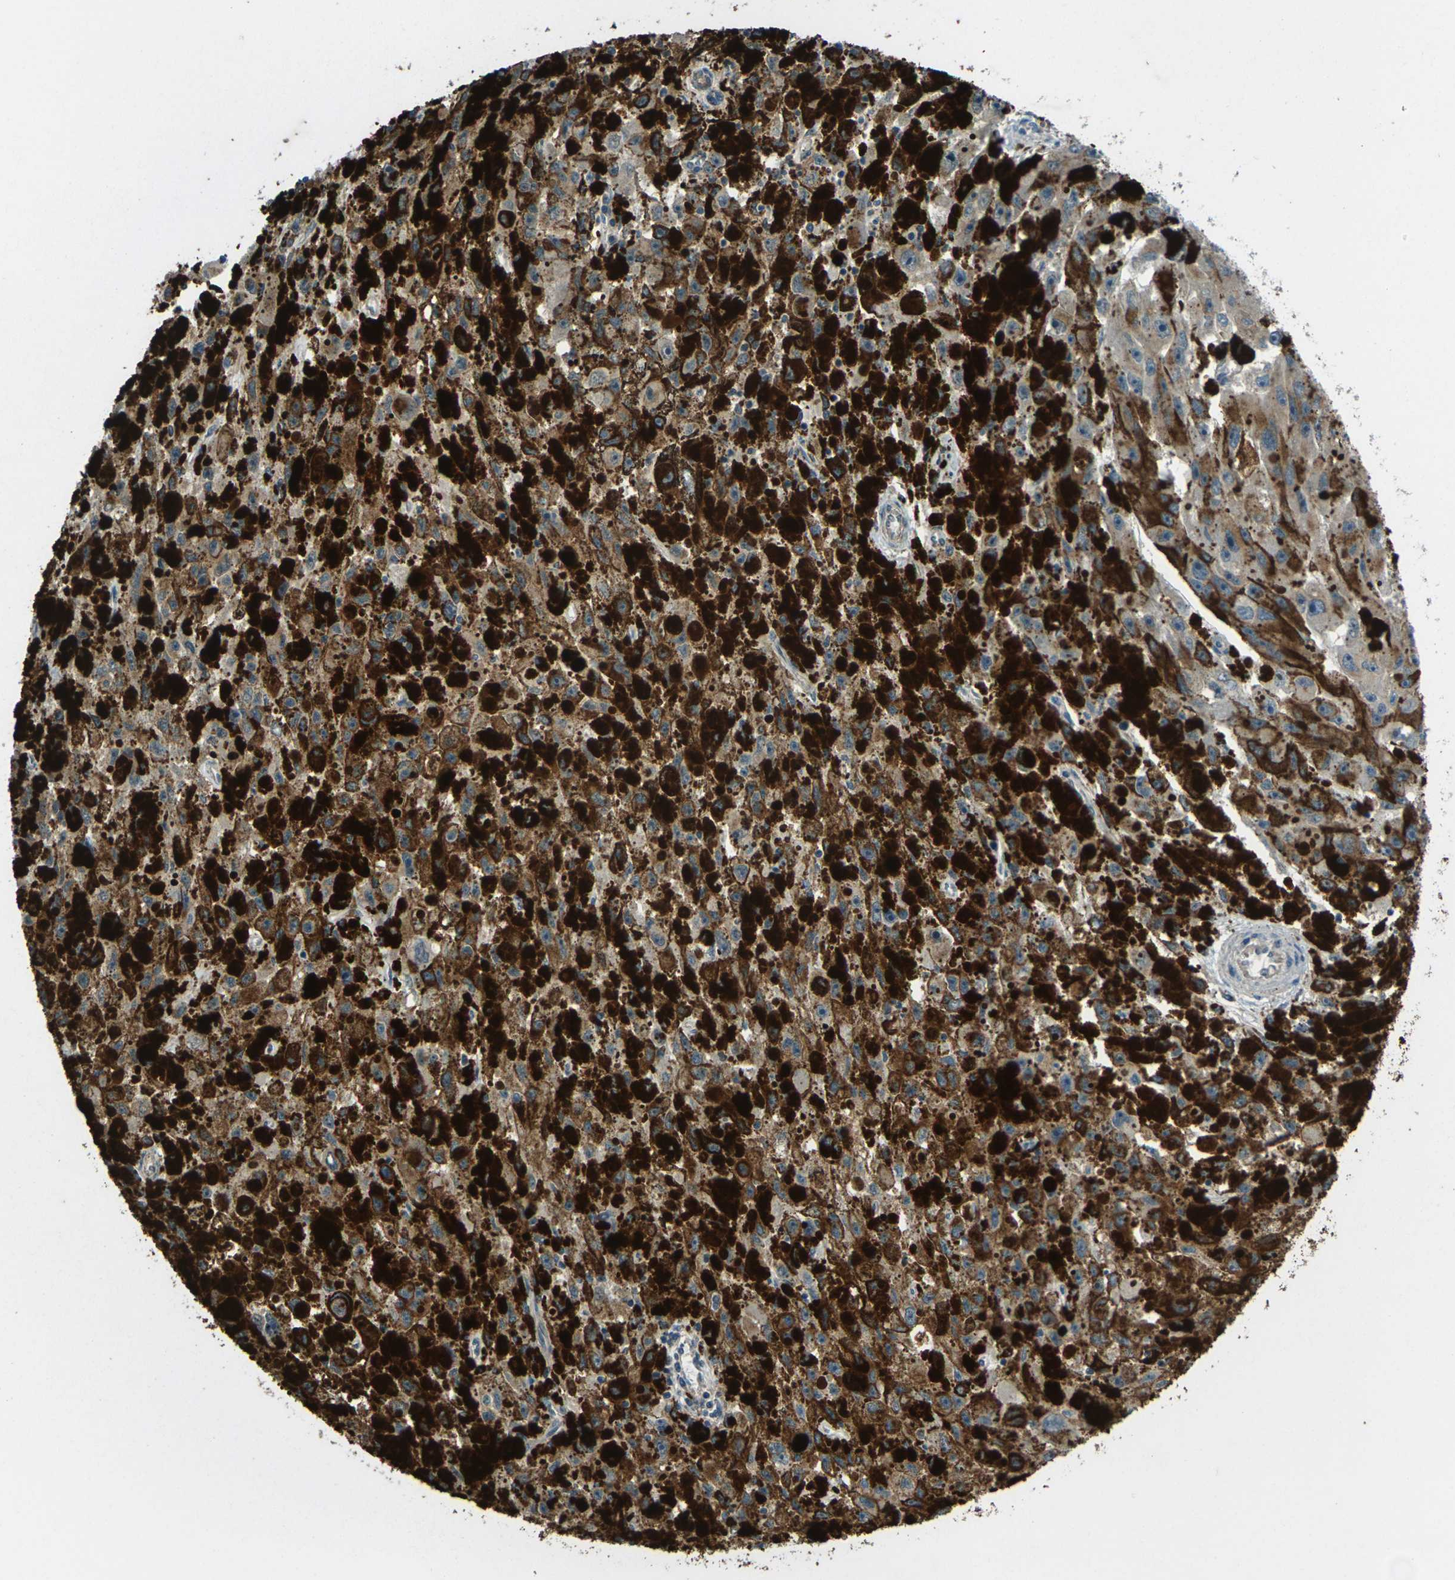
{"staining": {"intensity": "moderate", "quantity": ">75%", "location": "cytoplasmic/membranous"}, "tissue": "melanoma", "cell_type": "Tumor cells", "image_type": "cancer", "snomed": [{"axis": "morphology", "description": "Malignant melanoma, NOS"}, {"axis": "topography", "description": "Skin"}], "caption": "A brown stain labels moderate cytoplasmic/membranous positivity of a protein in human melanoma tumor cells. The protein is shown in brown color, while the nuclei are stained blue.", "gene": "SLC31A2", "patient": {"sex": "female", "age": 104}}